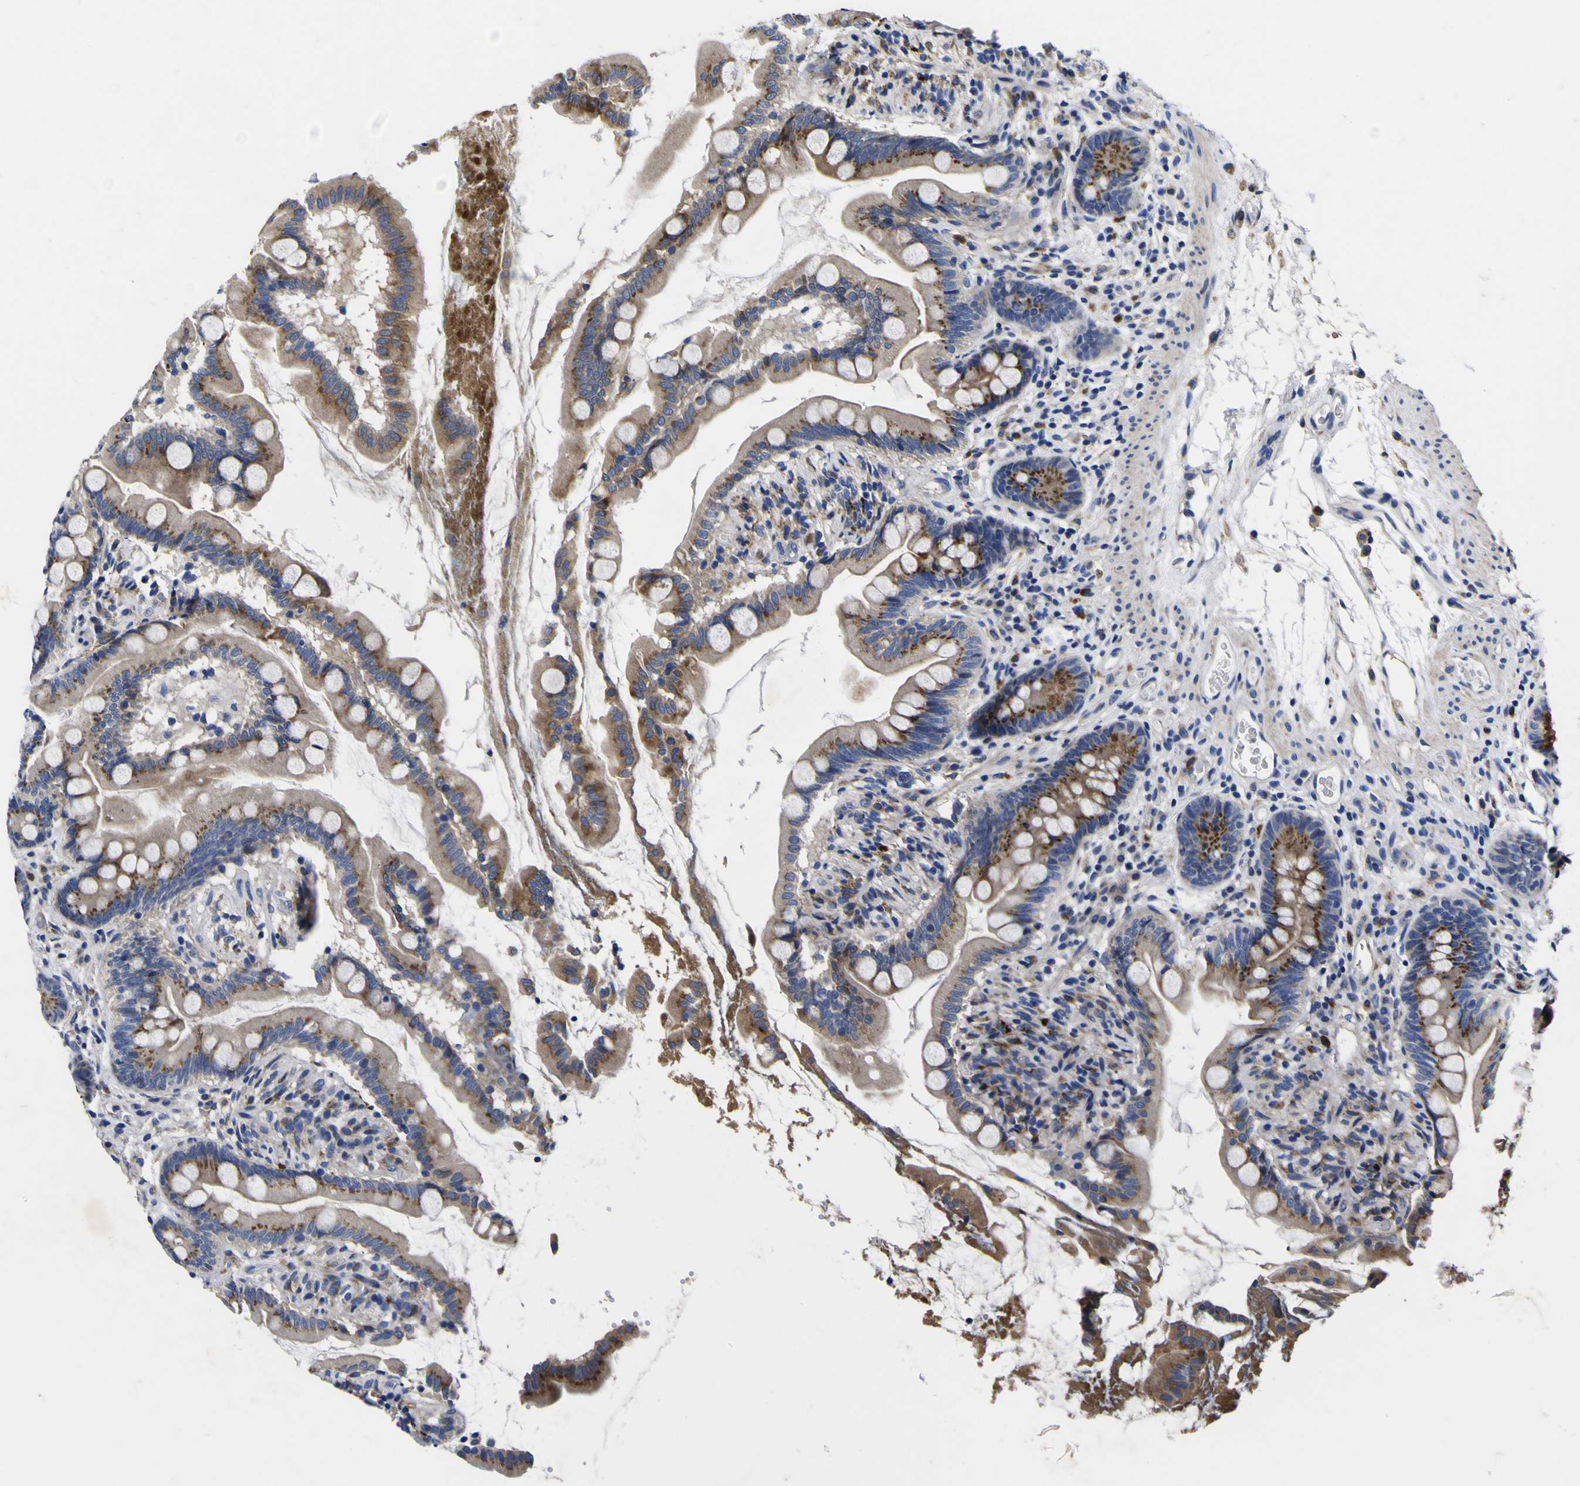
{"staining": {"intensity": "moderate", "quantity": ">75%", "location": "cytoplasmic/membranous"}, "tissue": "small intestine", "cell_type": "Glandular cells", "image_type": "normal", "snomed": [{"axis": "morphology", "description": "Normal tissue, NOS"}, {"axis": "topography", "description": "Small intestine"}], "caption": "Unremarkable small intestine was stained to show a protein in brown. There is medium levels of moderate cytoplasmic/membranous staining in approximately >75% of glandular cells. (brown staining indicates protein expression, while blue staining denotes nuclei).", "gene": "COA1", "patient": {"sex": "female", "age": 56}}